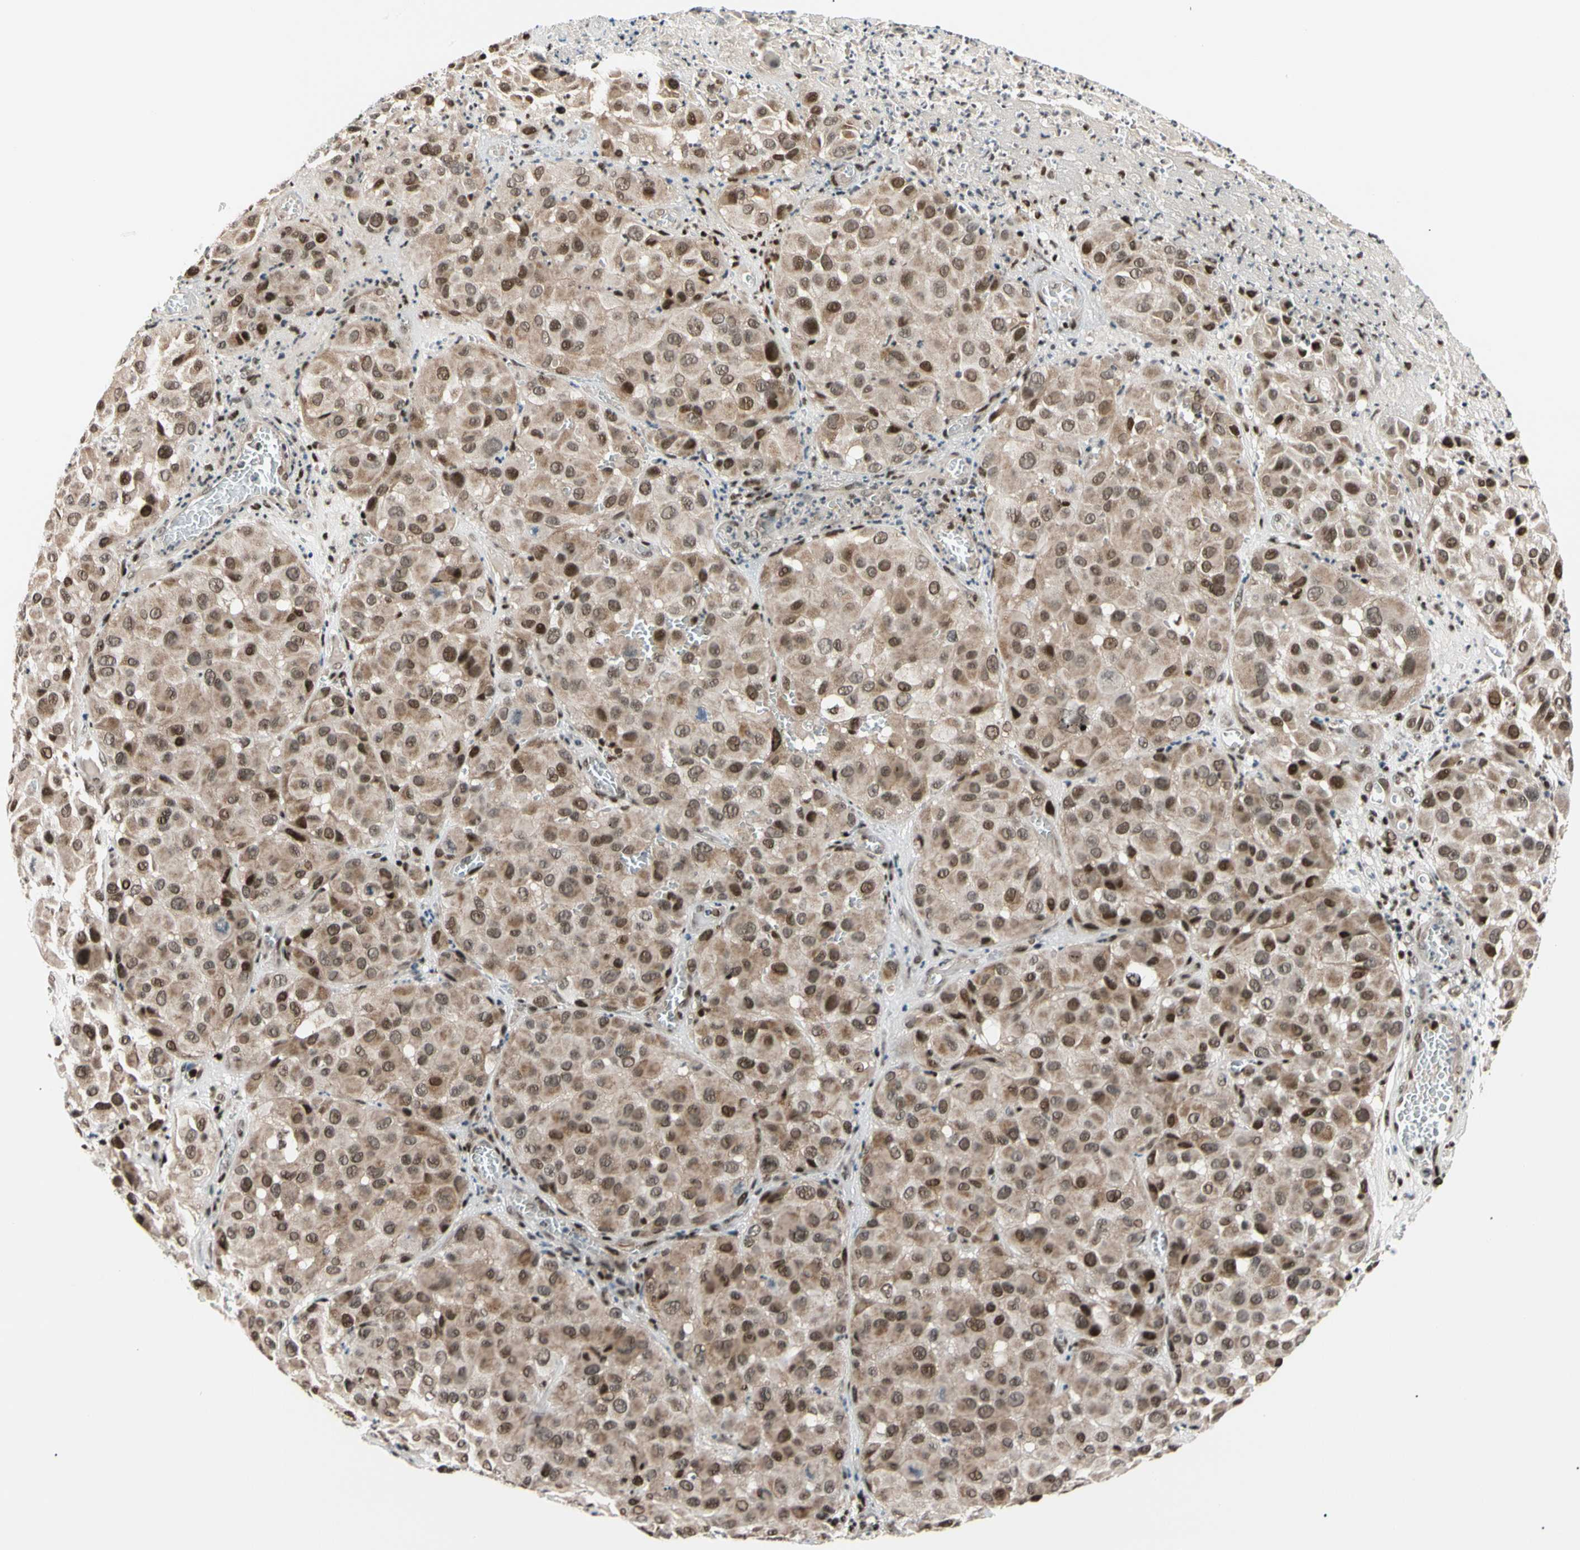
{"staining": {"intensity": "strong", "quantity": ">75%", "location": "nuclear"}, "tissue": "melanoma", "cell_type": "Tumor cells", "image_type": "cancer", "snomed": [{"axis": "morphology", "description": "Malignant melanoma, NOS"}, {"axis": "topography", "description": "Skin"}], "caption": "Strong nuclear expression is seen in approximately >75% of tumor cells in melanoma.", "gene": "E2F1", "patient": {"sex": "female", "age": 21}}